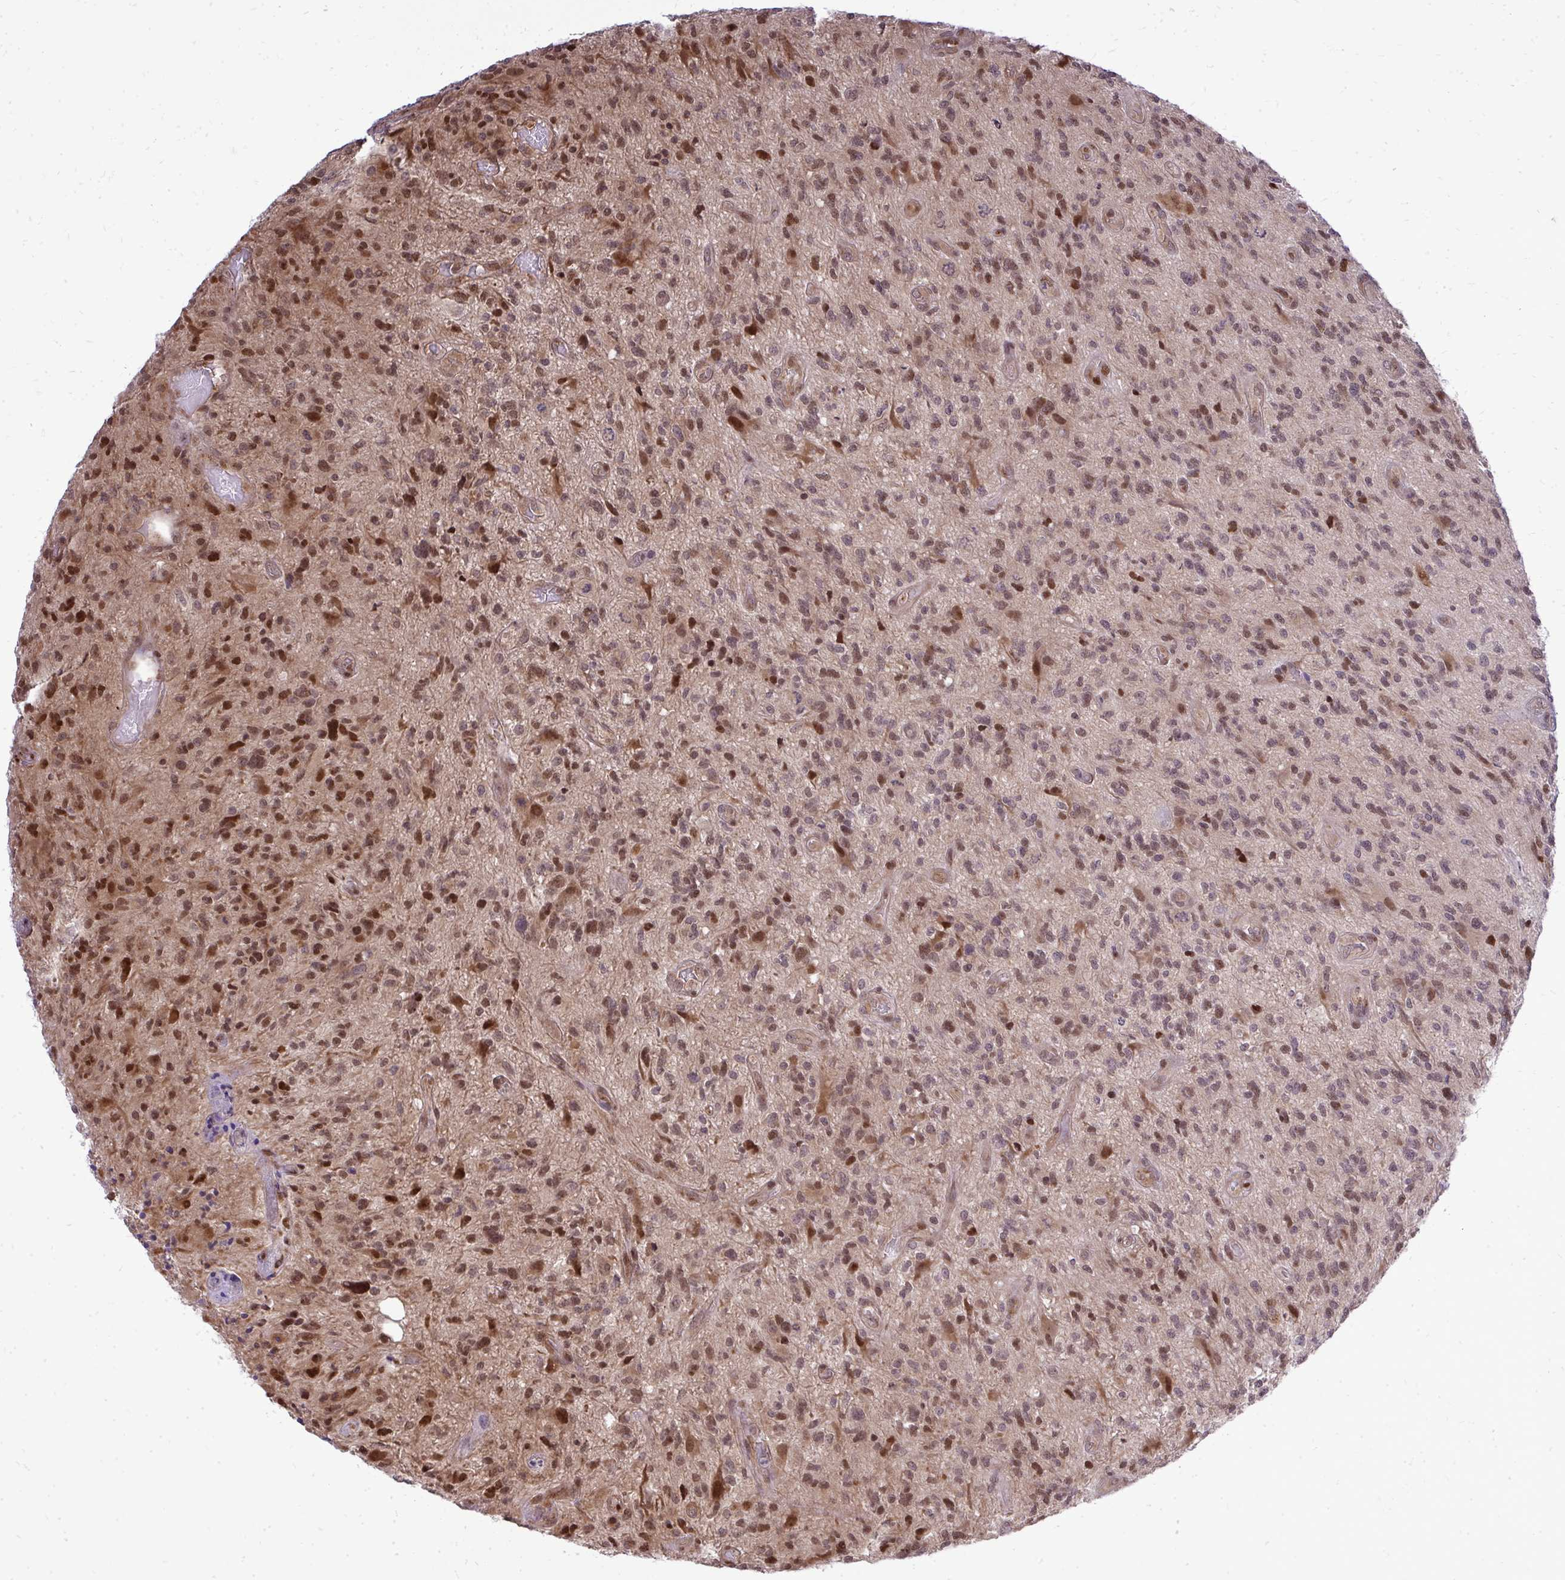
{"staining": {"intensity": "moderate", "quantity": "25%-75%", "location": "nuclear"}, "tissue": "glioma", "cell_type": "Tumor cells", "image_type": "cancer", "snomed": [{"axis": "morphology", "description": "Glioma, malignant, High grade"}, {"axis": "topography", "description": "Brain"}], "caption": "This is an image of immunohistochemistry staining of malignant glioma (high-grade), which shows moderate positivity in the nuclear of tumor cells.", "gene": "PIGY", "patient": {"sex": "male", "age": 67}}